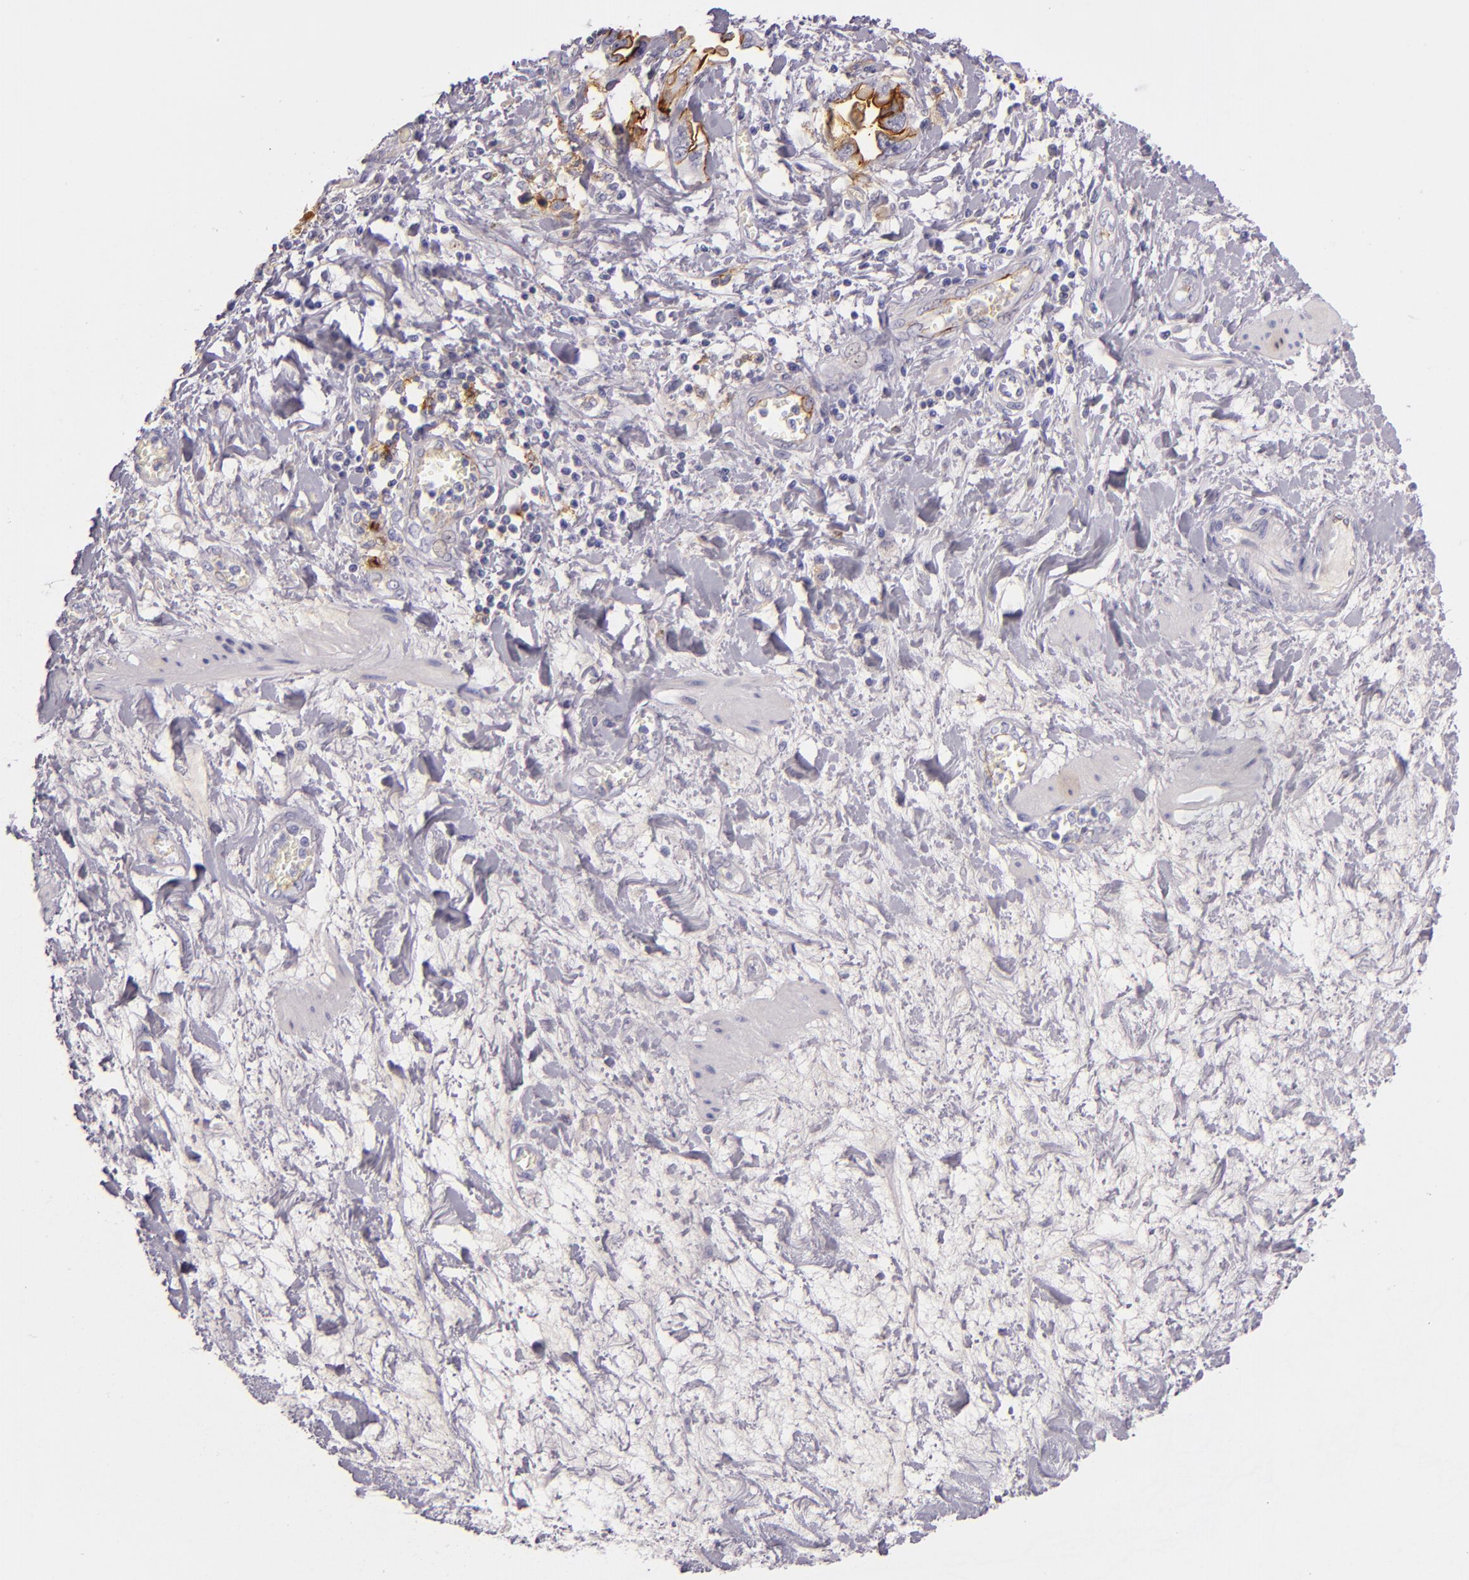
{"staining": {"intensity": "moderate", "quantity": "25%-75%", "location": "cytoplasmic/membranous"}, "tissue": "ovarian cancer", "cell_type": "Tumor cells", "image_type": "cancer", "snomed": [{"axis": "morphology", "description": "Cystadenocarcinoma, serous, NOS"}, {"axis": "topography", "description": "Ovary"}], "caption": "Ovarian serous cystadenocarcinoma stained with a protein marker displays moderate staining in tumor cells.", "gene": "ICAM1", "patient": {"sex": "female", "age": 63}}